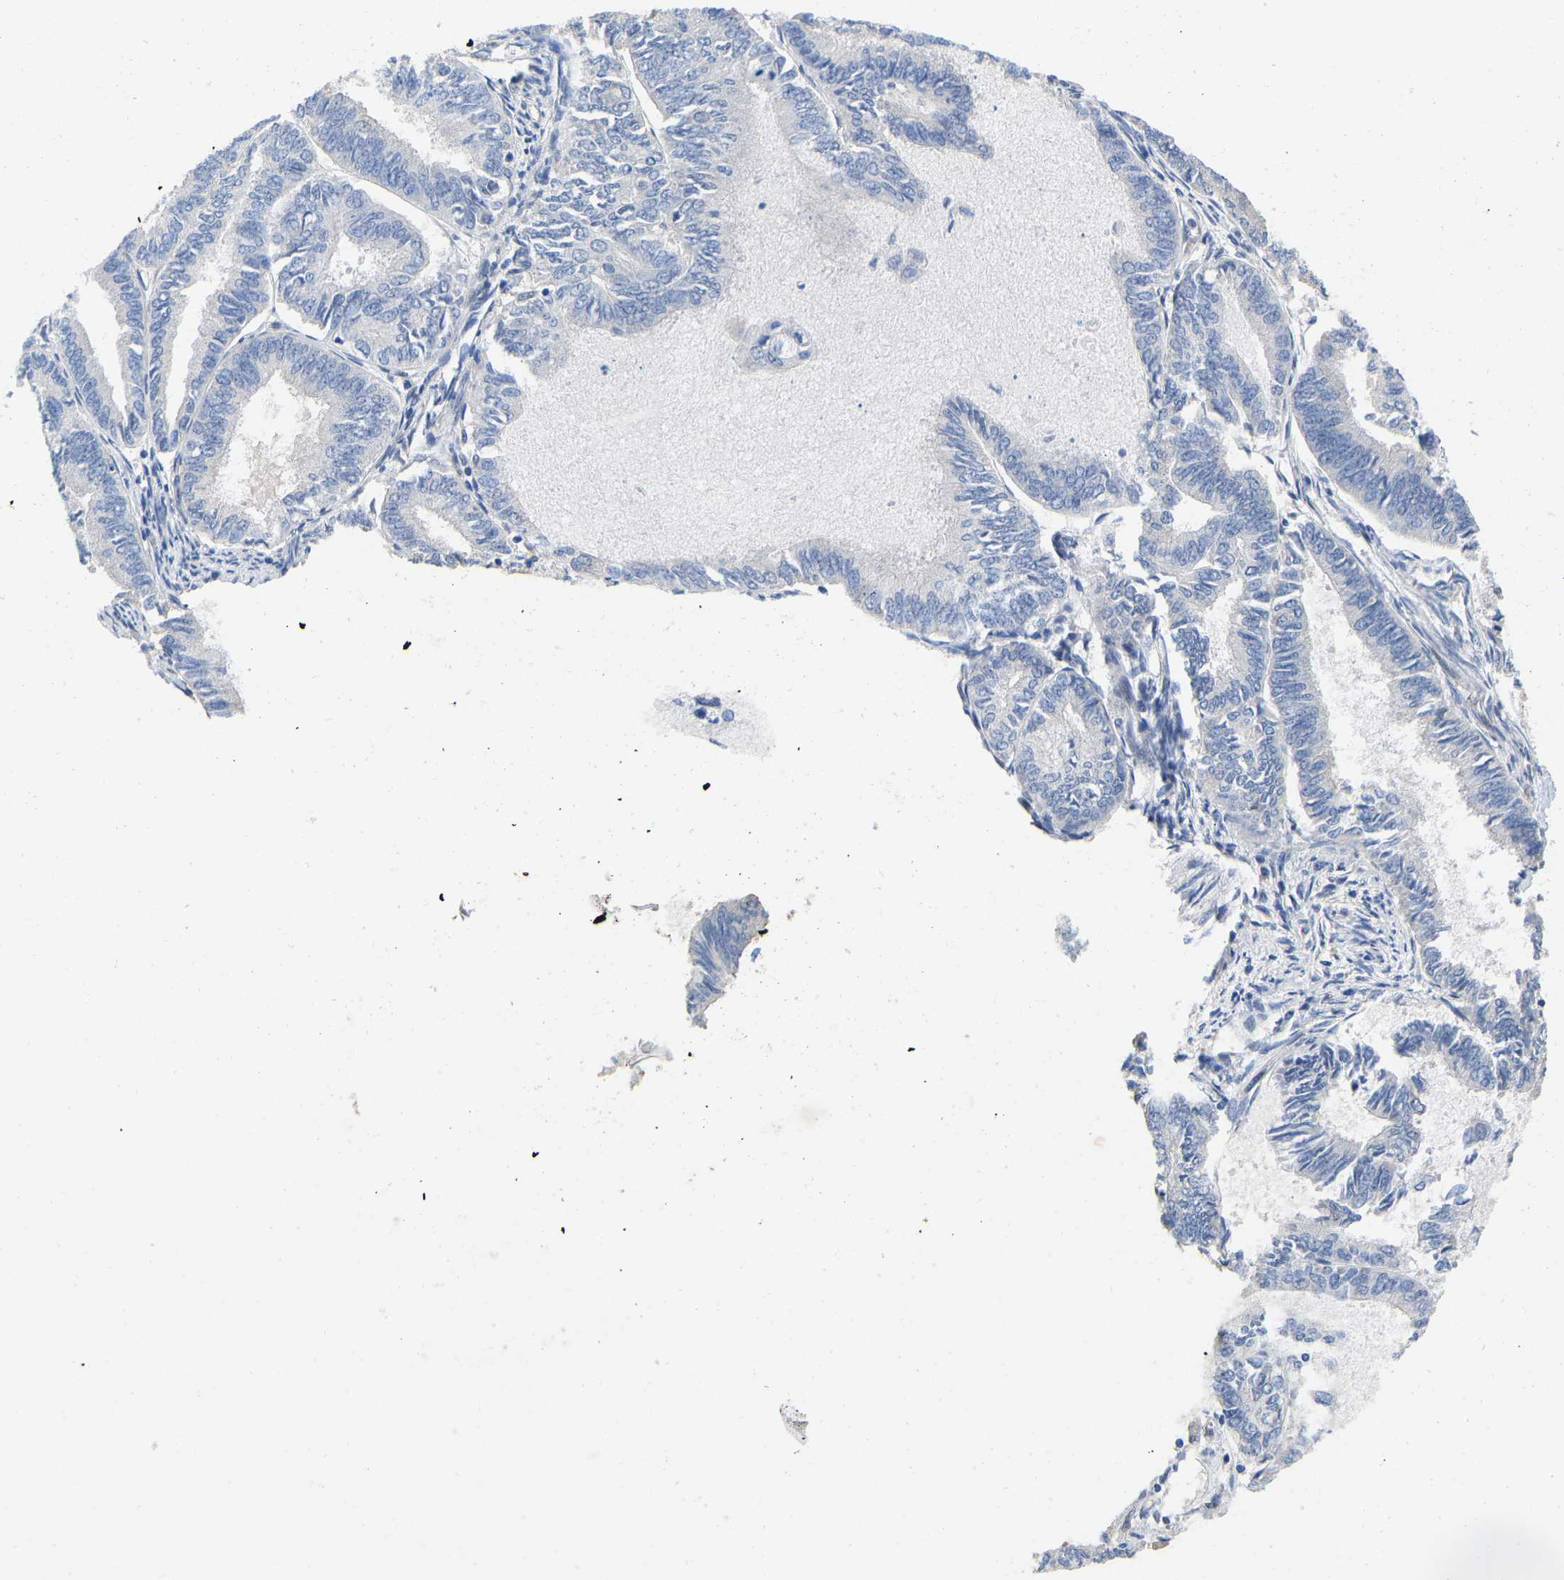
{"staining": {"intensity": "negative", "quantity": "none", "location": "none"}, "tissue": "endometrial cancer", "cell_type": "Tumor cells", "image_type": "cancer", "snomed": [{"axis": "morphology", "description": "Adenocarcinoma, NOS"}, {"axis": "topography", "description": "Endometrium"}], "caption": "This is an IHC photomicrograph of human endometrial adenocarcinoma. There is no positivity in tumor cells.", "gene": "QKI", "patient": {"sex": "female", "age": 86}}